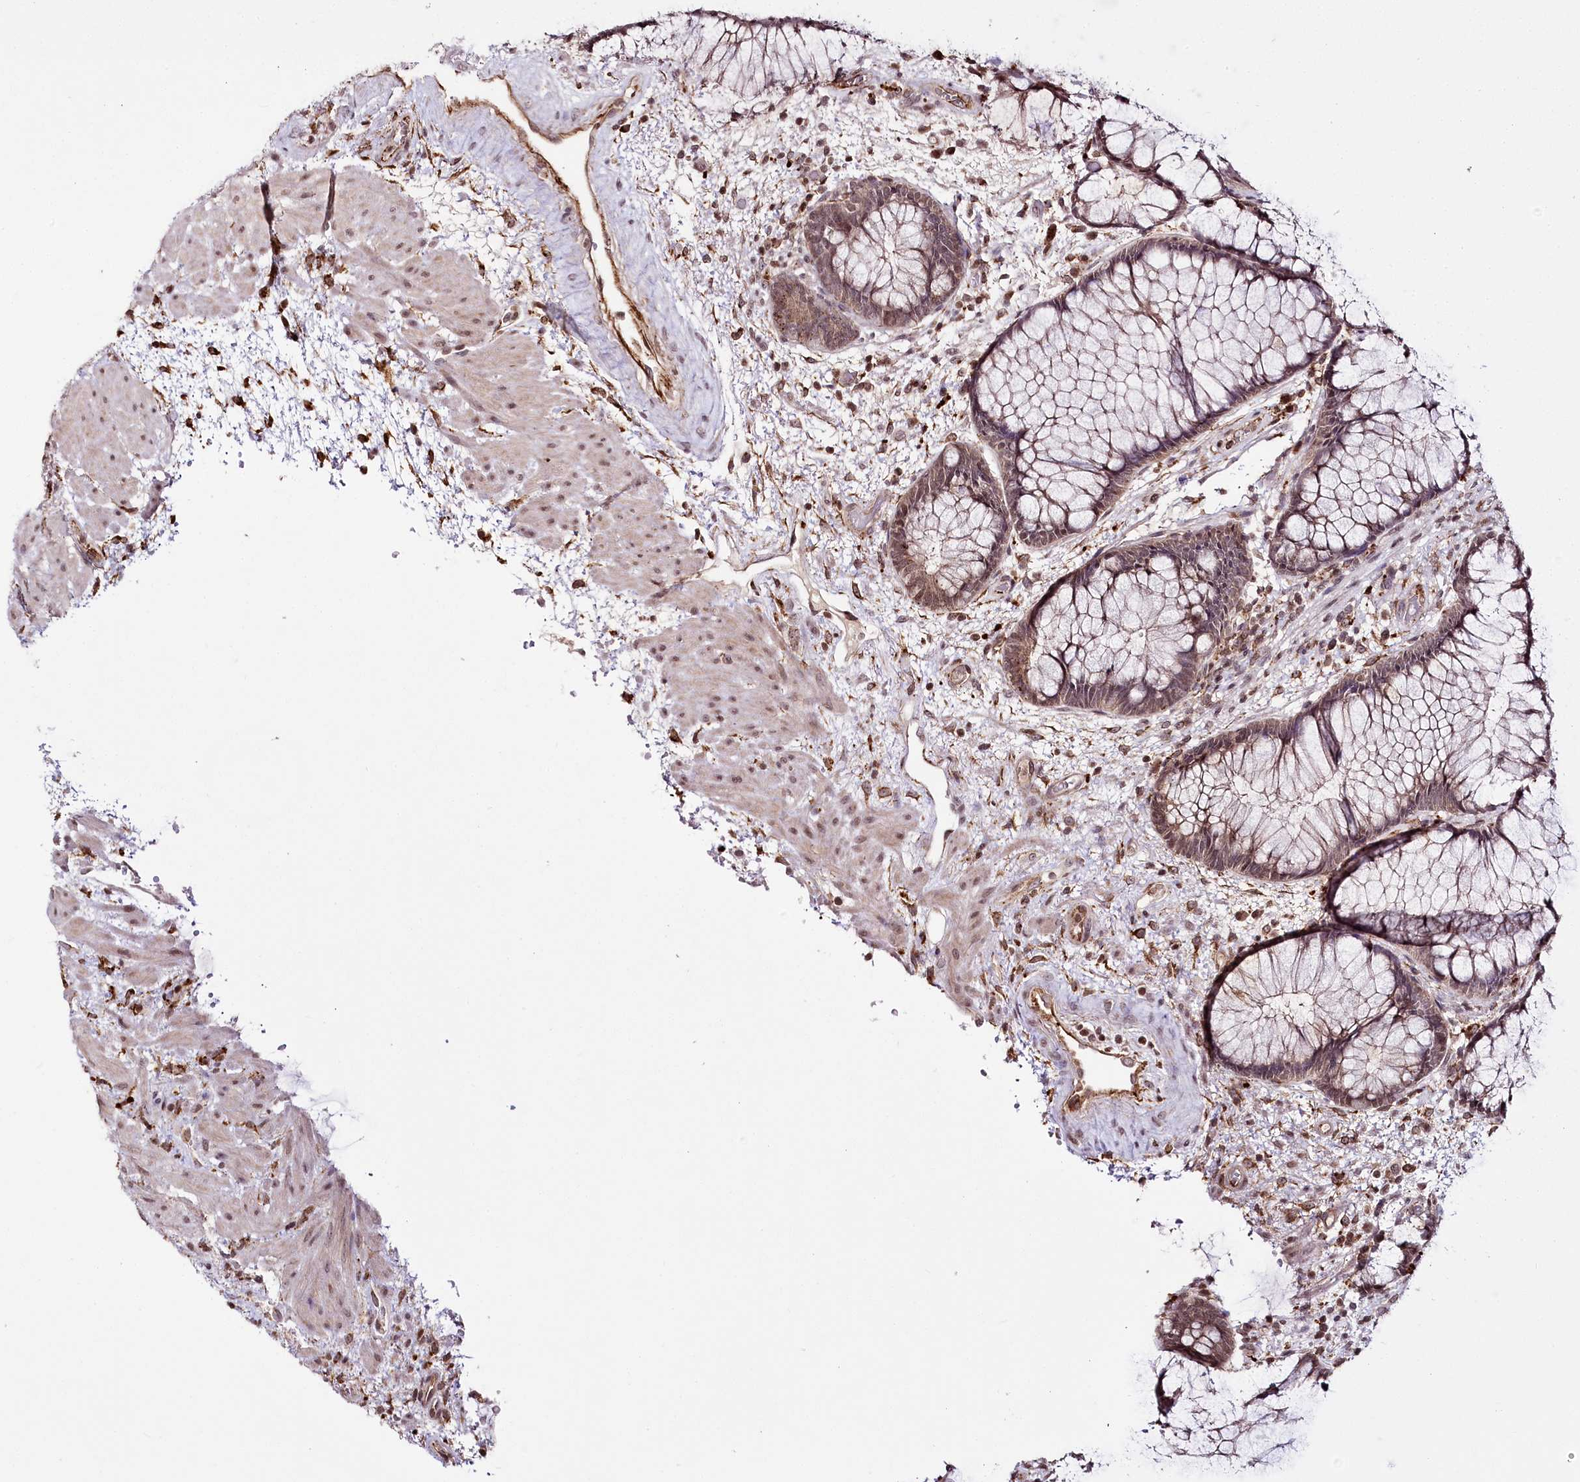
{"staining": {"intensity": "weak", "quantity": ">75%", "location": "cytoplasmic/membranous,nuclear"}, "tissue": "rectum", "cell_type": "Glandular cells", "image_type": "normal", "snomed": [{"axis": "morphology", "description": "Normal tissue, NOS"}, {"axis": "topography", "description": "Rectum"}], "caption": "Protein expression analysis of normal human rectum reveals weak cytoplasmic/membranous,nuclear staining in about >75% of glandular cells.", "gene": "HOXC8", "patient": {"sex": "male", "age": 51}}